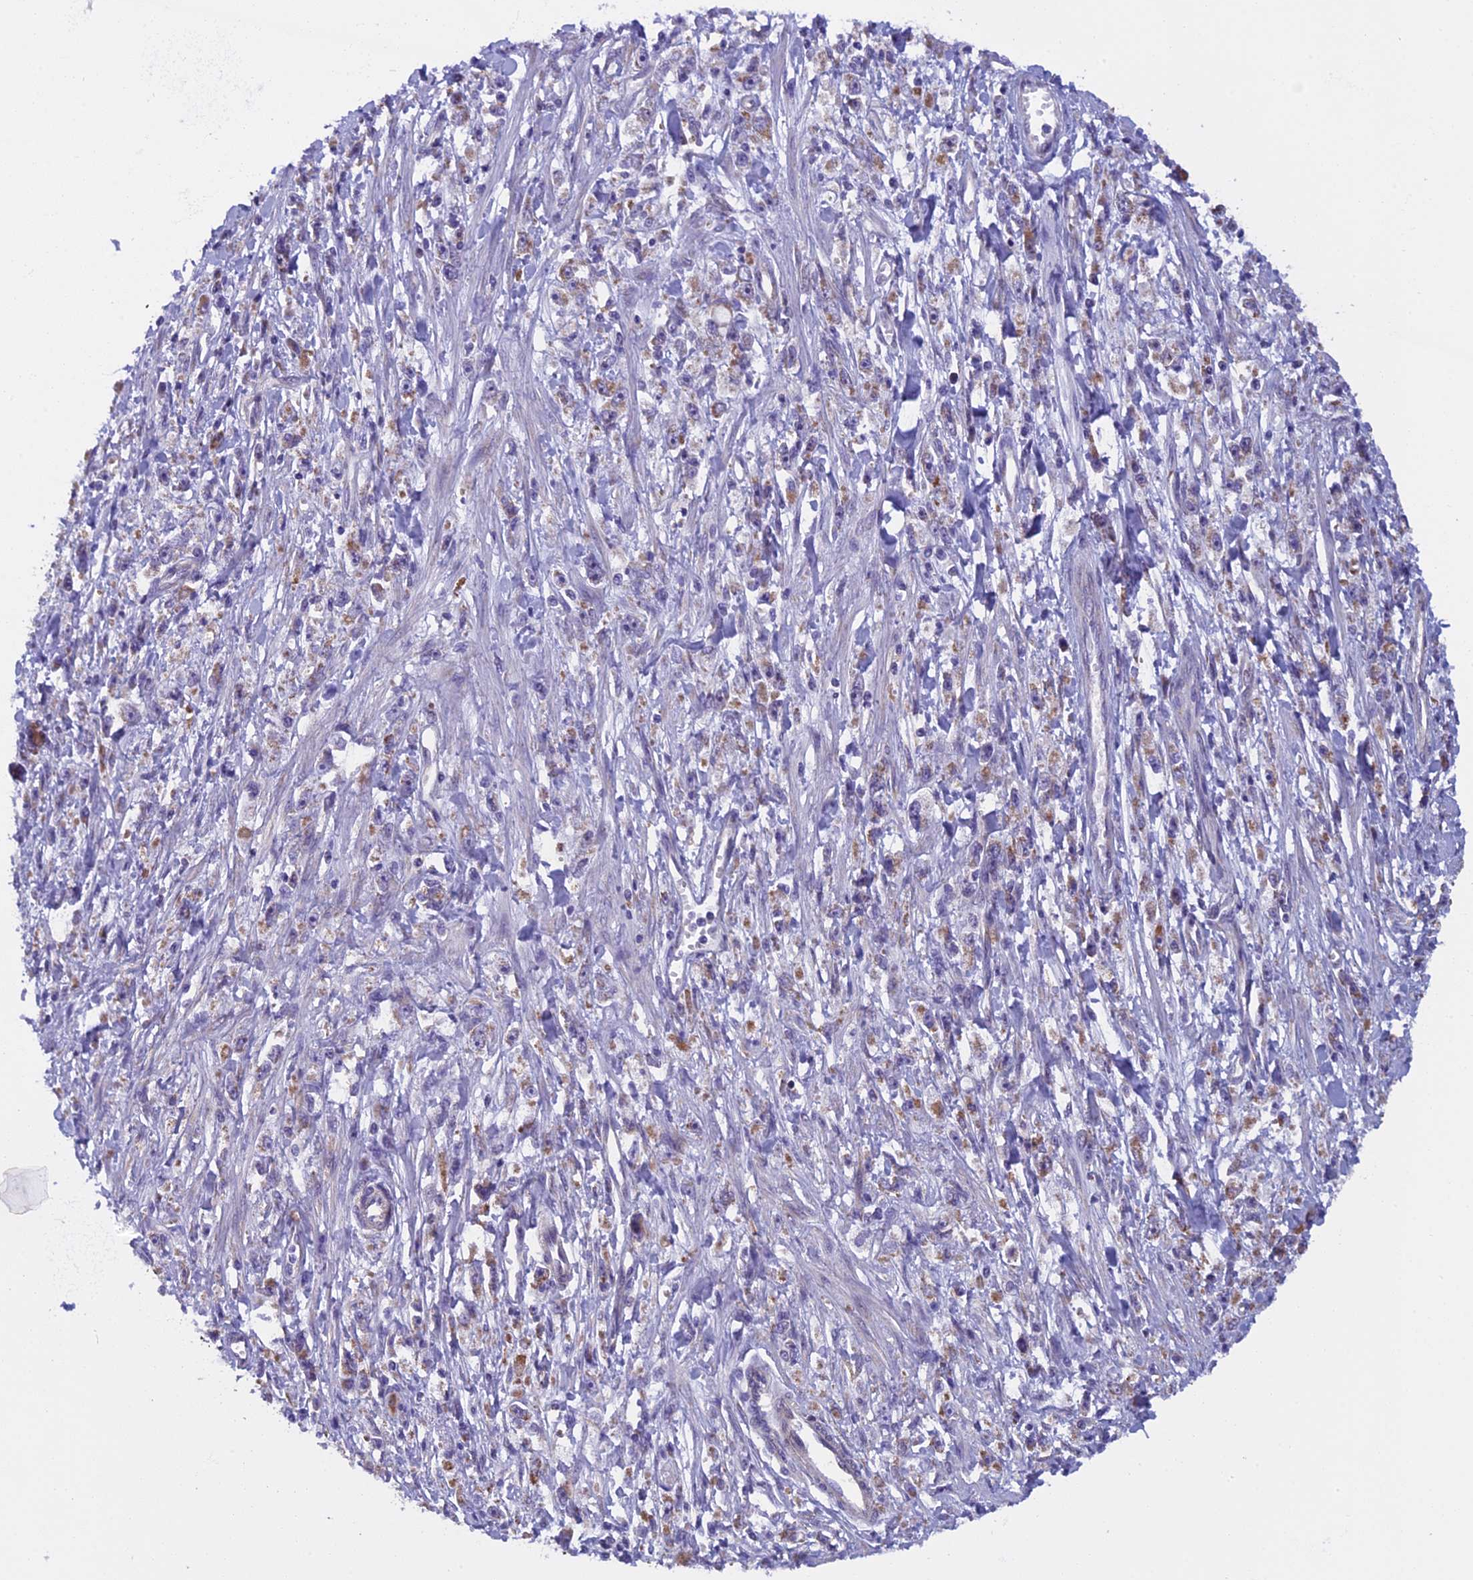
{"staining": {"intensity": "weak", "quantity": "25%-75%", "location": "cytoplasmic/membranous"}, "tissue": "stomach cancer", "cell_type": "Tumor cells", "image_type": "cancer", "snomed": [{"axis": "morphology", "description": "Adenocarcinoma, NOS"}, {"axis": "topography", "description": "Stomach"}], "caption": "Human adenocarcinoma (stomach) stained for a protein (brown) demonstrates weak cytoplasmic/membranous positive expression in approximately 25%-75% of tumor cells.", "gene": "ZNF317", "patient": {"sex": "female", "age": 59}}